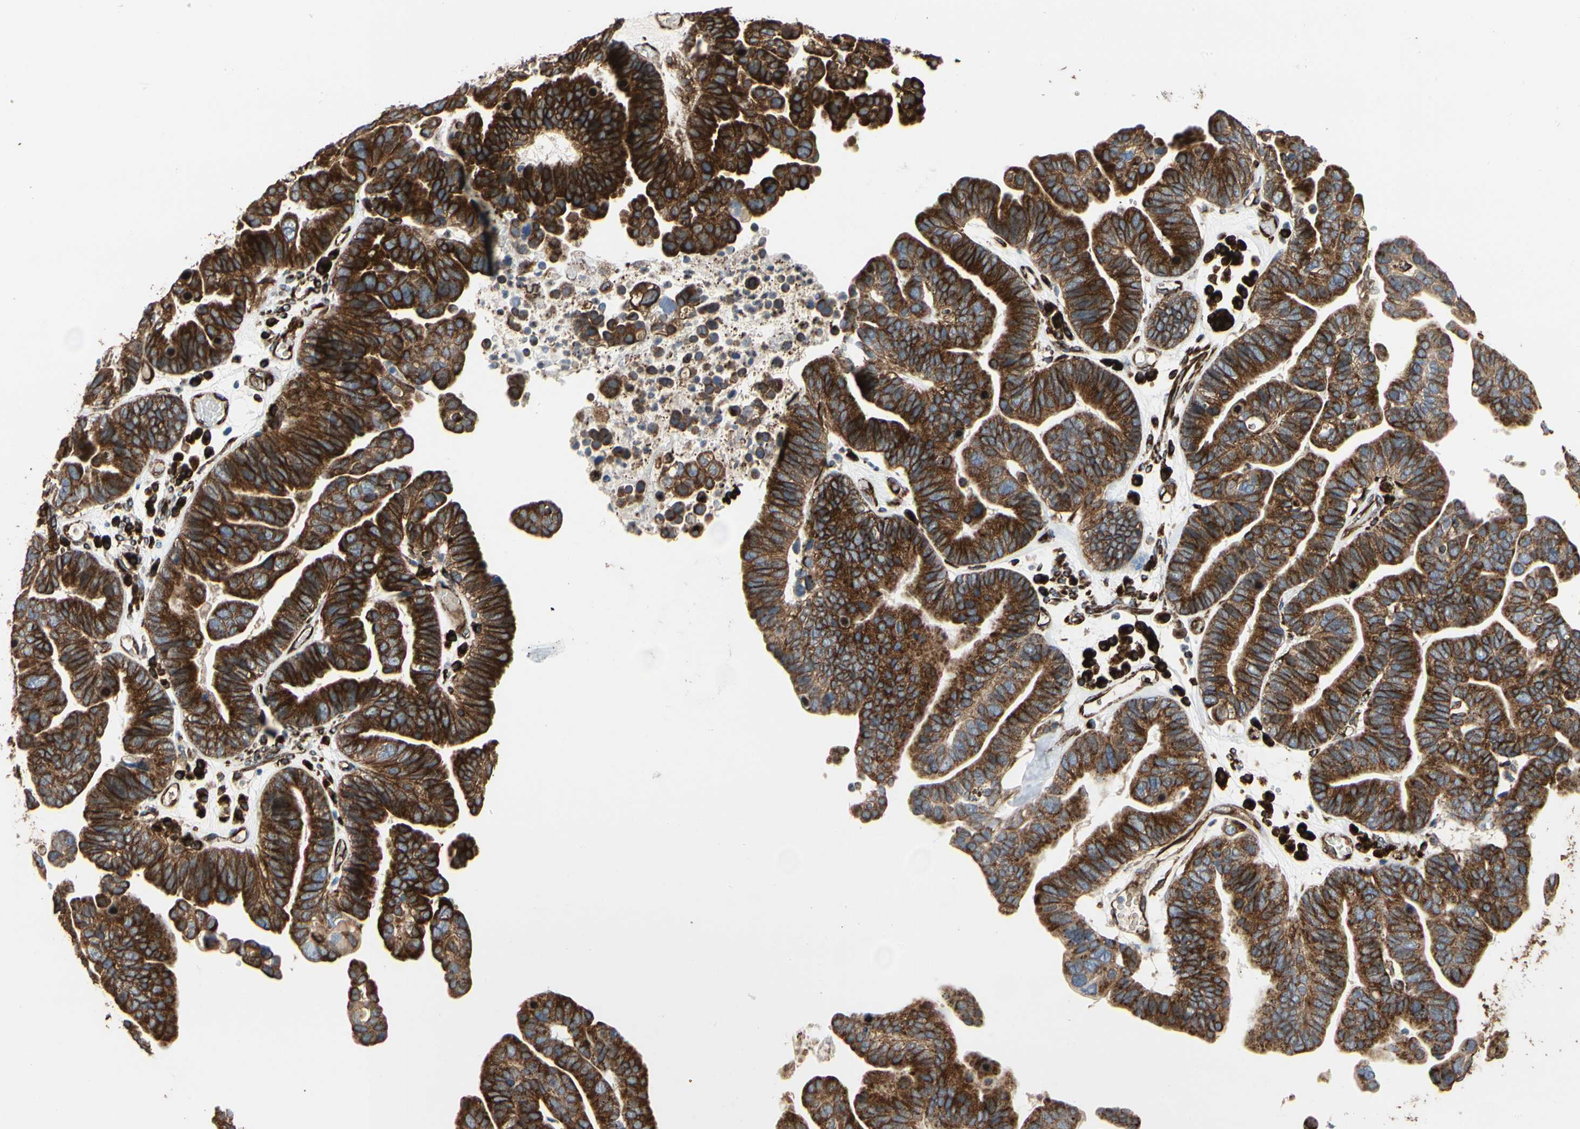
{"staining": {"intensity": "moderate", "quantity": ">75%", "location": "cytoplasmic/membranous"}, "tissue": "ovarian cancer", "cell_type": "Tumor cells", "image_type": "cancer", "snomed": [{"axis": "morphology", "description": "Carcinoma, endometroid"}, {"axis": "topography", "description": "Ovary"}], "caption": "Endometroid carcinoma (ovarian) tissue reveals moderate cytoplasmic/membranous expression in about >75% of tumor cells, visualized by immunohistochemistry. Using DAB (3,3'-diaminobenzidine) (brown) and hematoxylin (blue) stains, captured at high magnification using brightfield microscopy.", "gene": "TUBA1A", "patient": {"sex": "female", "age": 60}}